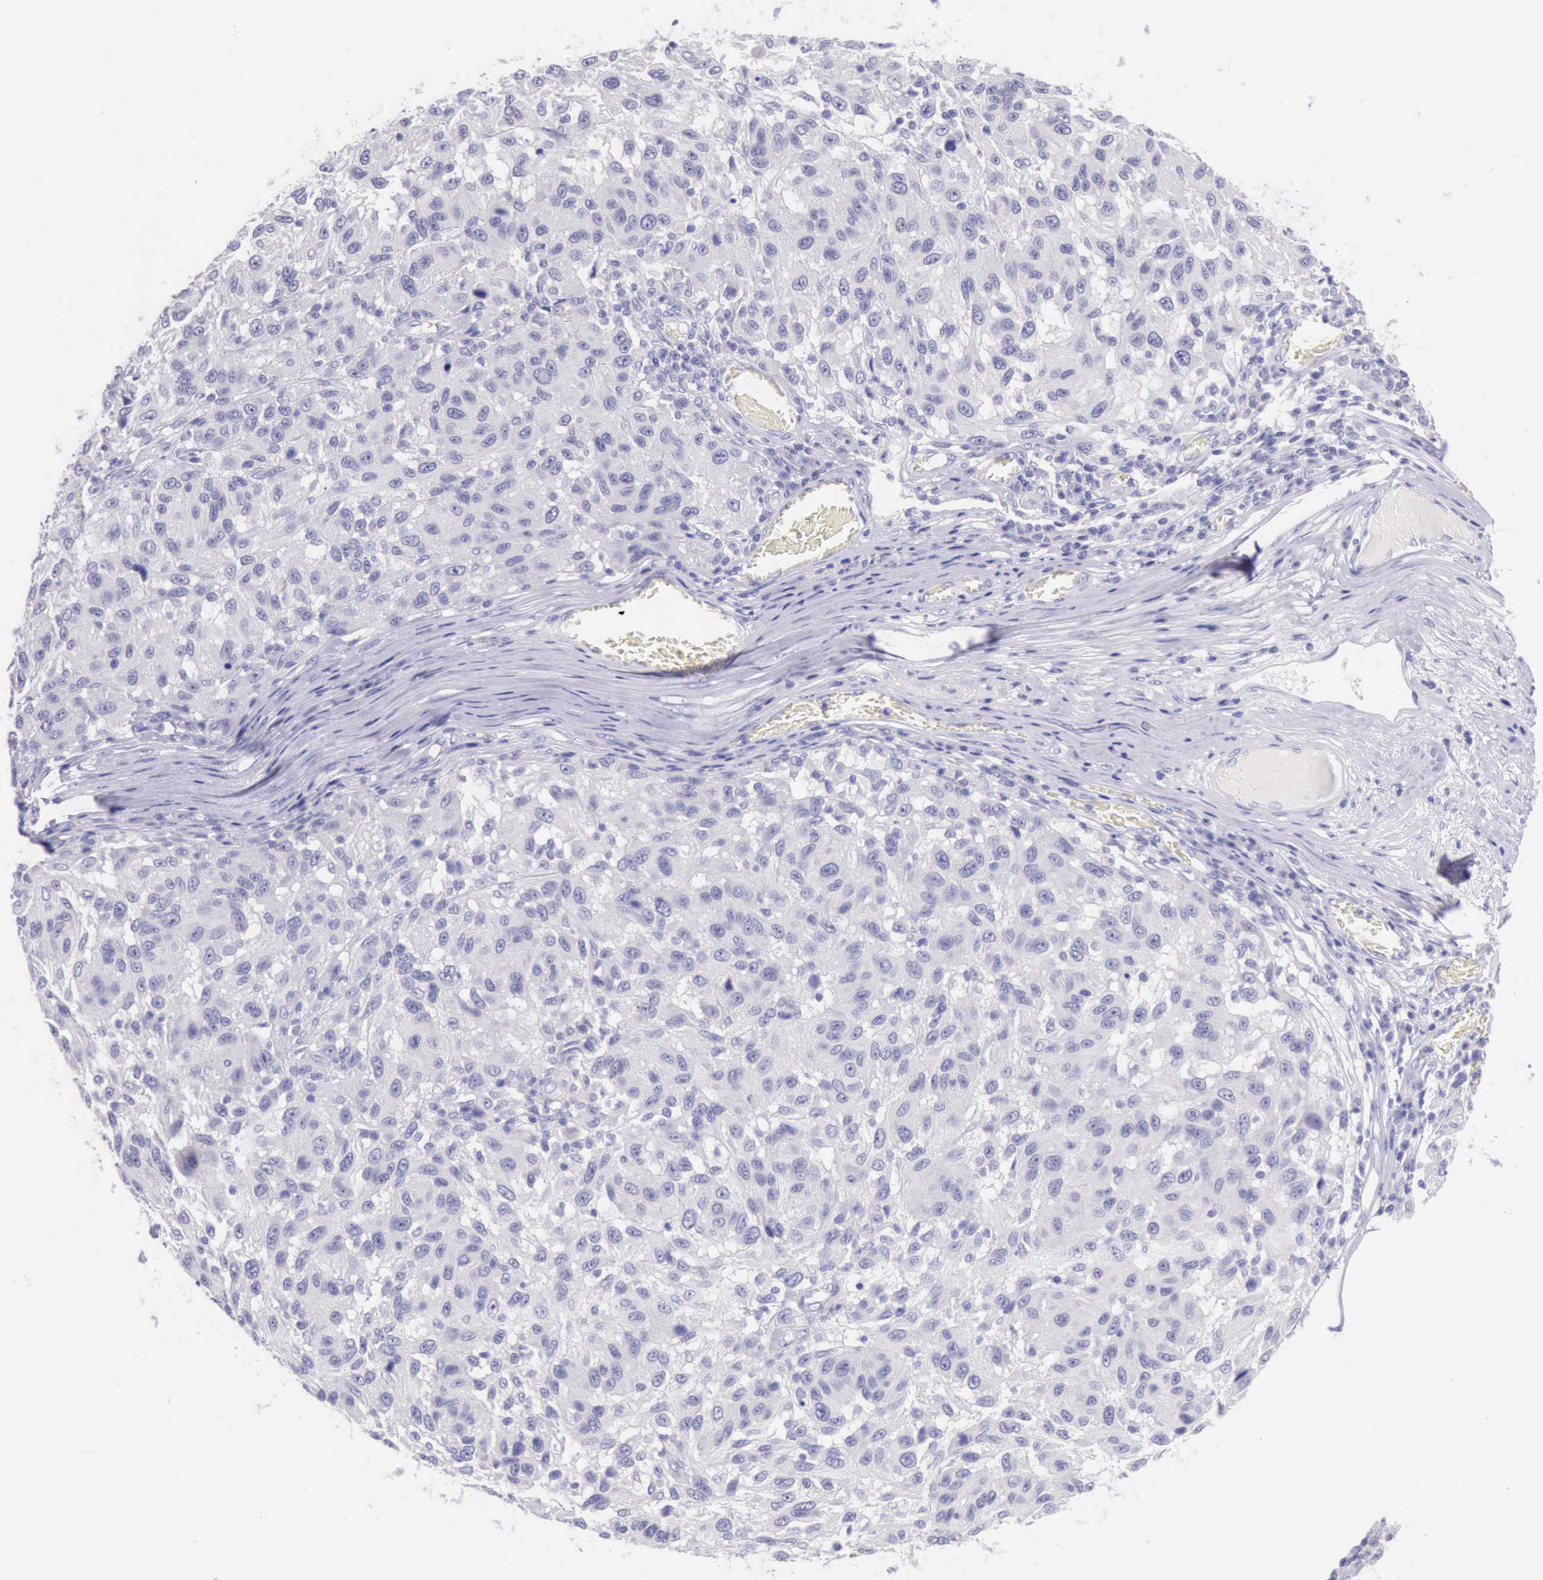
{"staining": {"intensity": "negative", "quantity": "none", "location": "none"}, "tissue": "melanoma", "cell_type": "Tumor cells", "image_type": "cancer", "snomed": [{"axis": "morphology", "description": "Malignant melanoma, NOS"}, {"axis": "topography", "description": "Skin"}], "caption": "A high-resolution photomicrograph shows immunohistochemistry (IHC) staining of malignant melanoma, which exhibits no significant expression in tumor cells.", "gene": "LRFN5", "patient": {"sex": "female", "age": 77}}